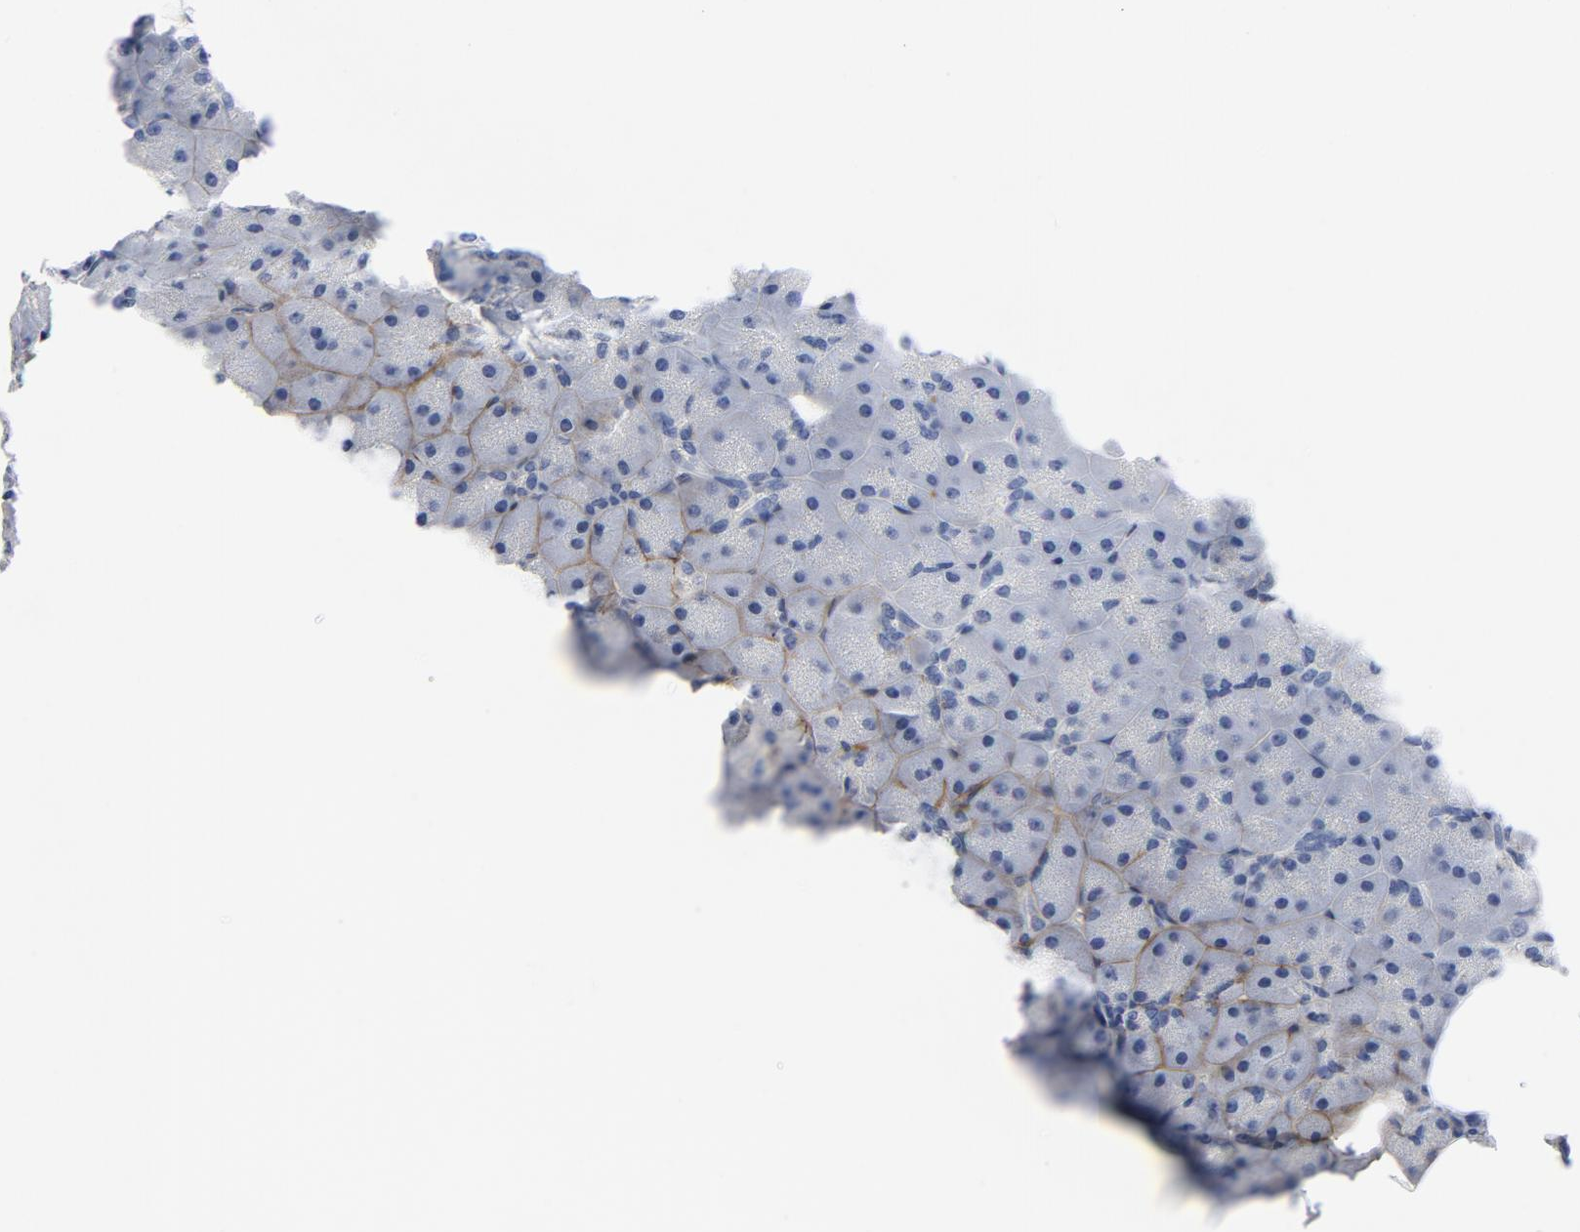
{"staining": {"intensity": "negative", "quantity": "none", "location": "none"}, "tissue": "pancreas", "cell_type": "Exocrine glandular cells", "image_type": "normal", "snomed": [{"axis": "morphology", "description": "Normal tissue, NOS"}, {"axis": "topography", "description": "Pancreas"}], "caption": "This is a micrograph of immunohistochemistry (IHC) staining of unremarkable pancreas, which shows no staining in exocrine glandular cells.", "gene": "LAMC1", "patient": {"sex": "male", "age": 66}}